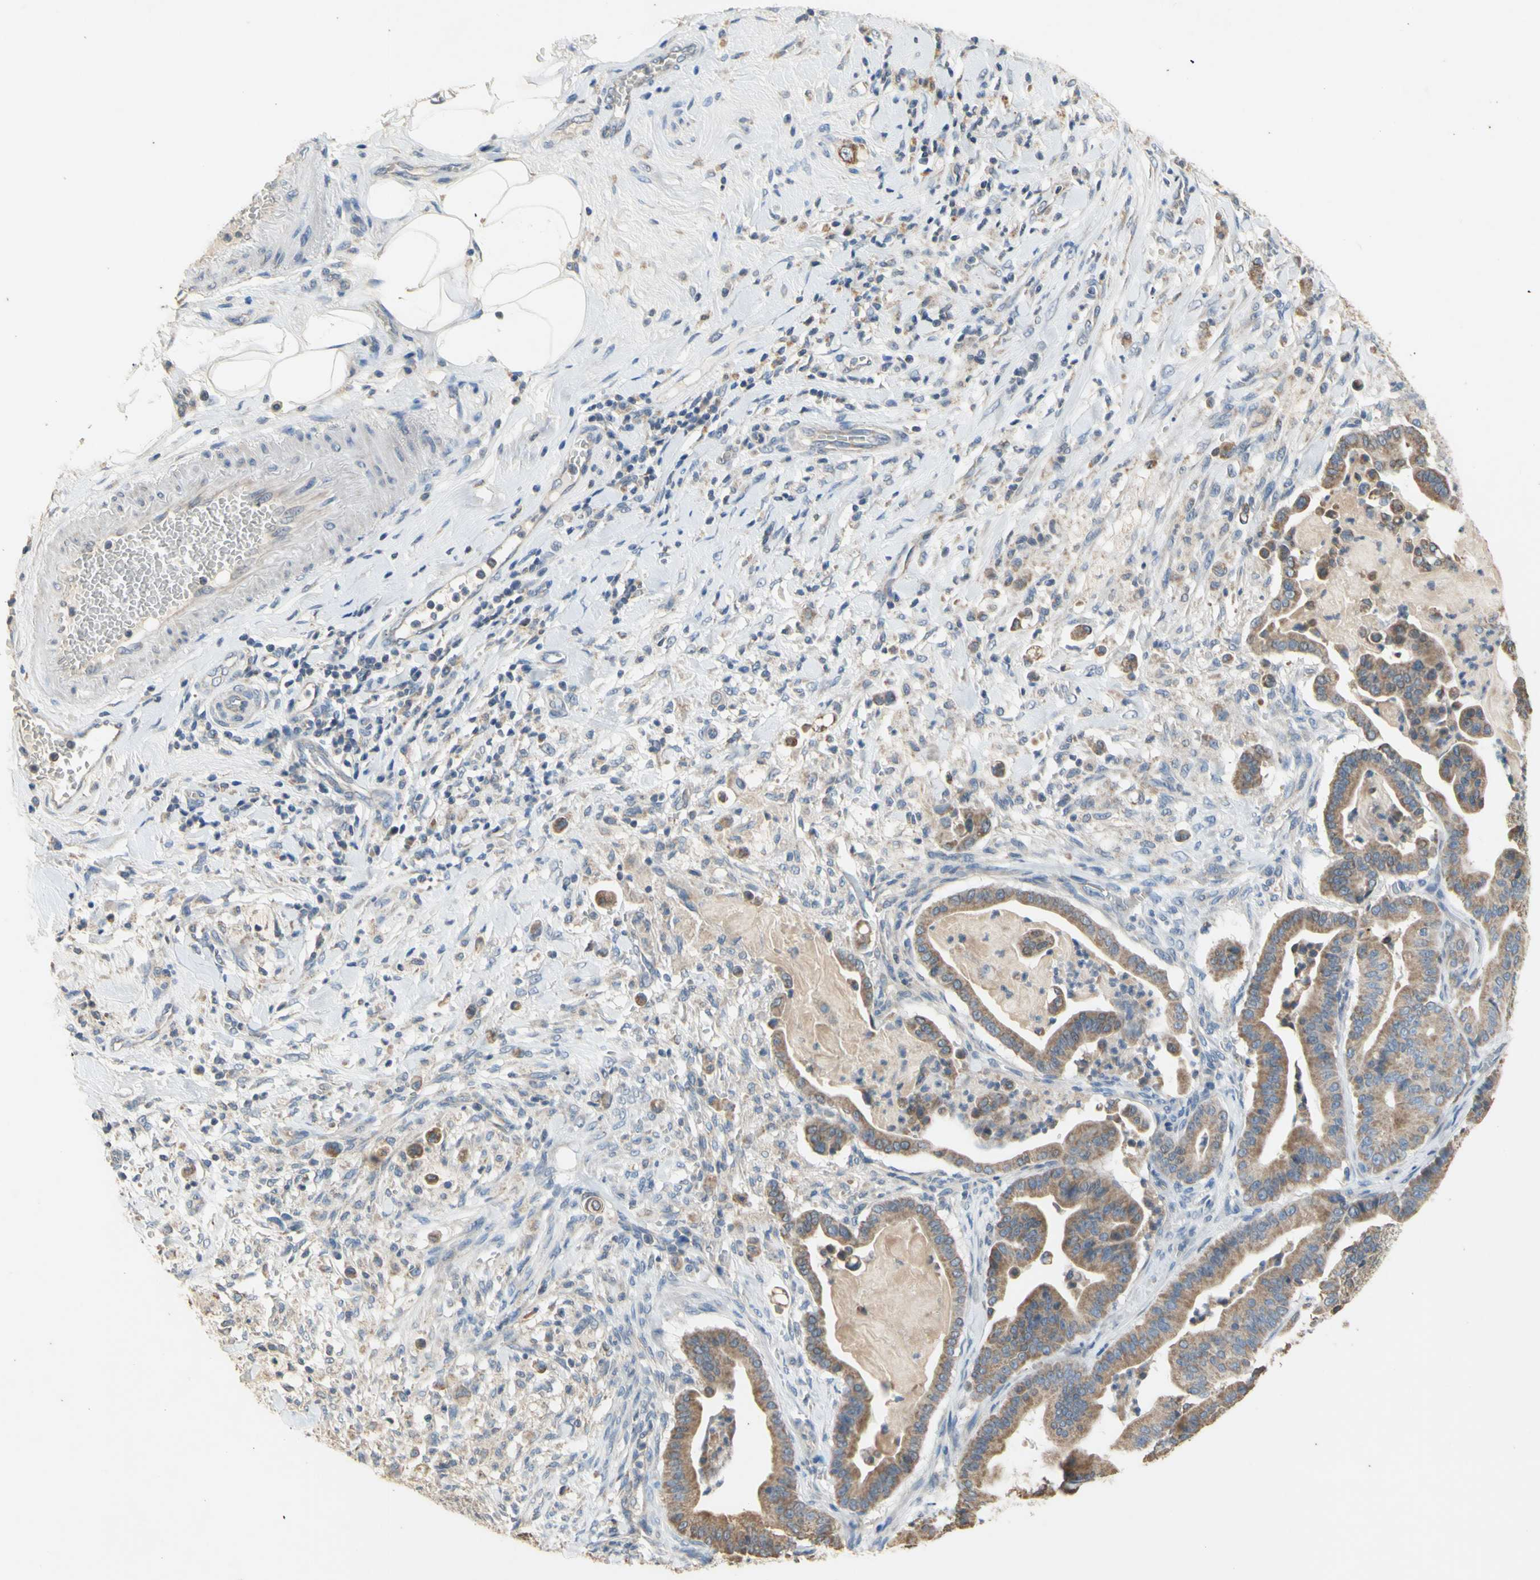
{"staining": {"intensity": "moderate", "quantity": ">75%", "location": "cytoplasmic/membranous"}, "tissue": "pancreatic cancer", "cell_type": "Tumor cells", "image_type": "cancer", "snomed": [{"axis": "morphology", "description": "Adenocarcinoma, NOS"}, {"axis": "topography", "description": "Pancreas"}], "caption": "Pancreatic cancer tissue displays moderate cytoplasmic/membranous positivity in approximately >75% of tumor cells, visualized by immunohistochemistry.", "gene": "PTGIS", "patient": {"sex": "male", "age": 63}}